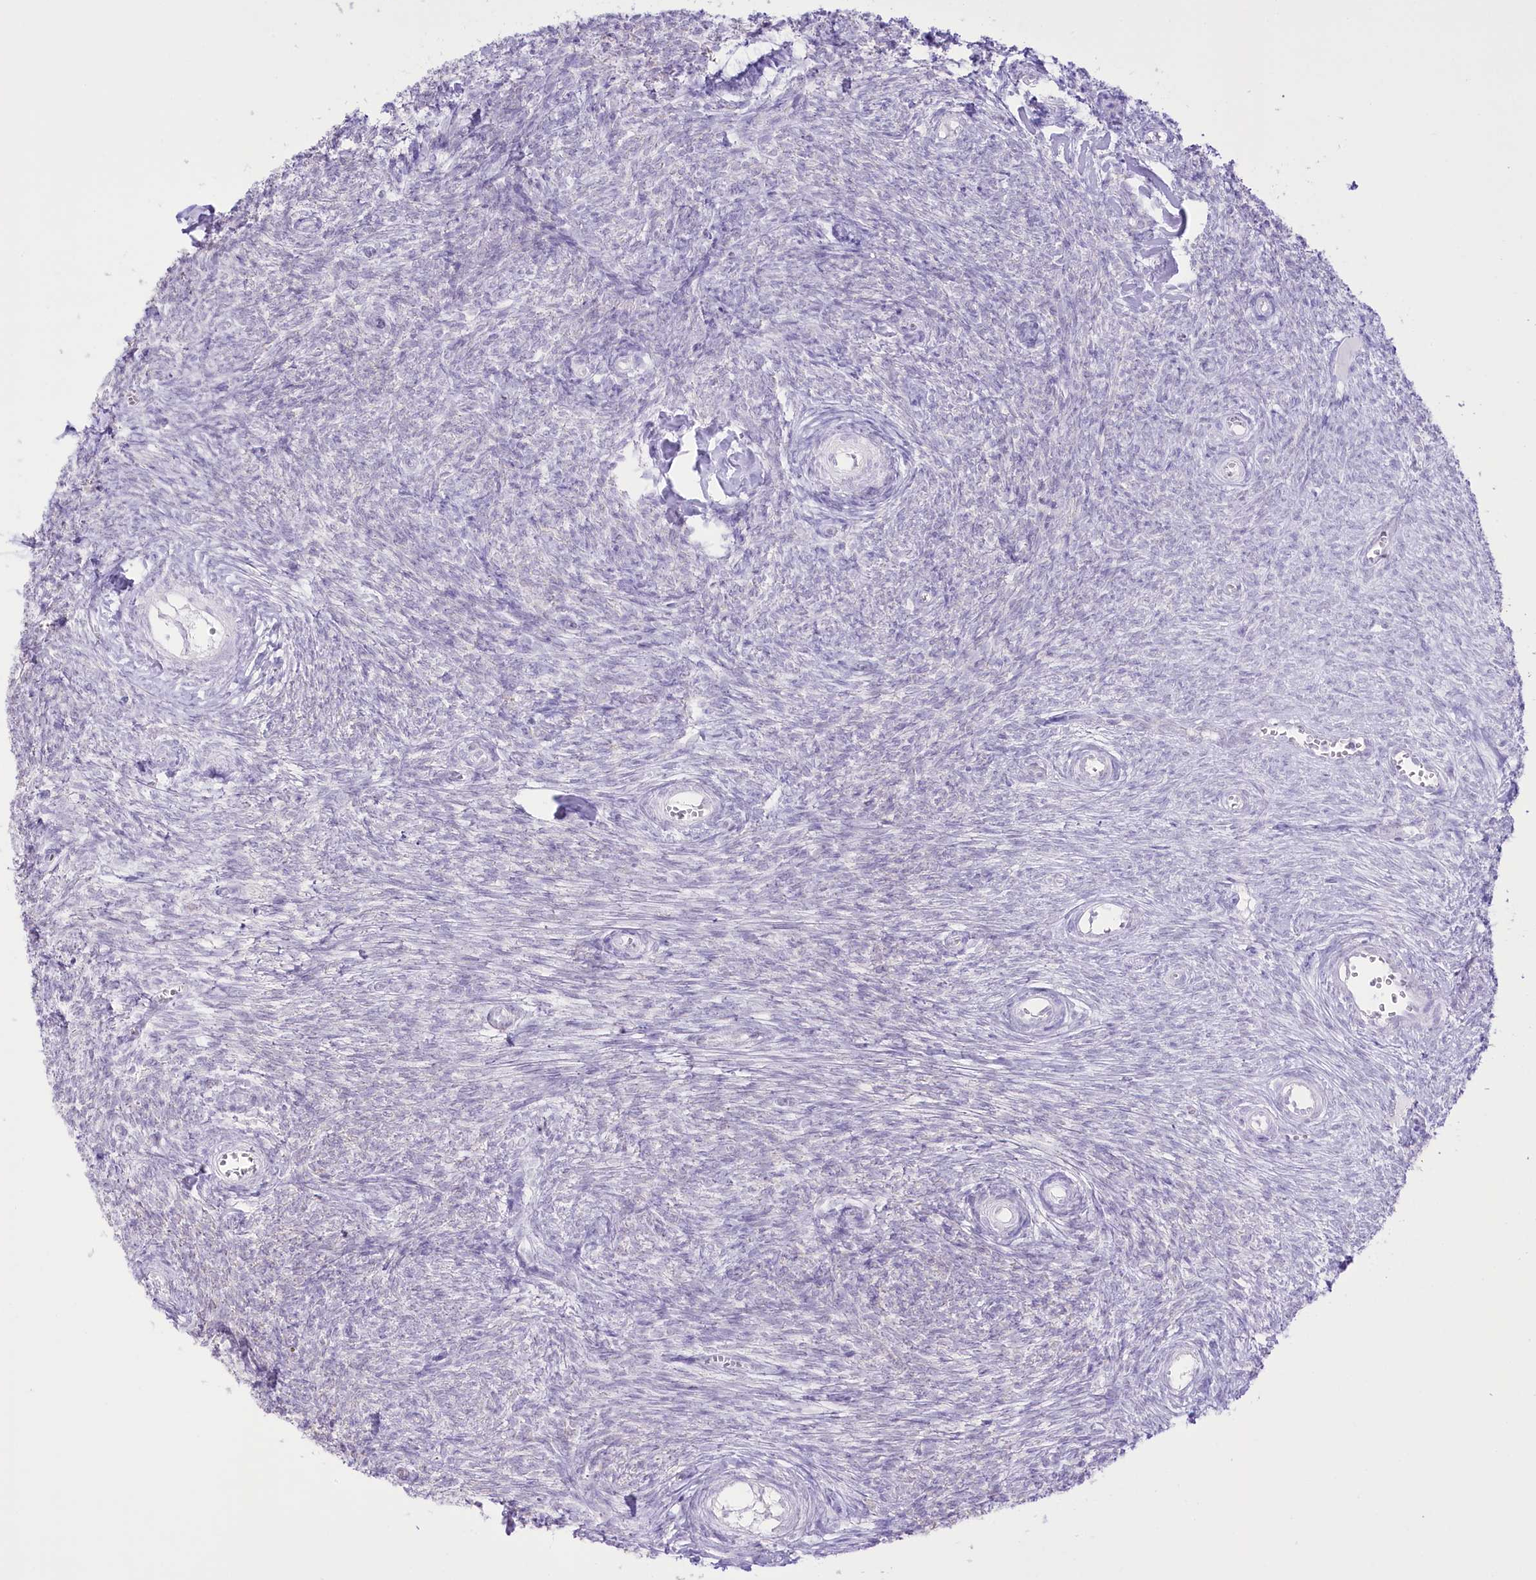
{"staining": {"intensity": "negative", "quantity": "none", "location": "none"}, "tissue": "ovary", "cell_type": "Ovarian stroma cells", "image_type": "normal", "snomed": [{"axis": "morphology", "description": "Normal tissue, NOS"}, {"axis": "topography", "description": "Ovary"}], "caption": "DAB immunohistochemical staining of normal ovary displays no significant staining in ovarian stroma cells. The staining was performed using DAB to visualize the protein expression in brown, while the nuclei were stained in blue with hematoxylin (Magnification: 20x).", "gene": "SLC39A10", "patient": {"sex": "female", "age": 44}}